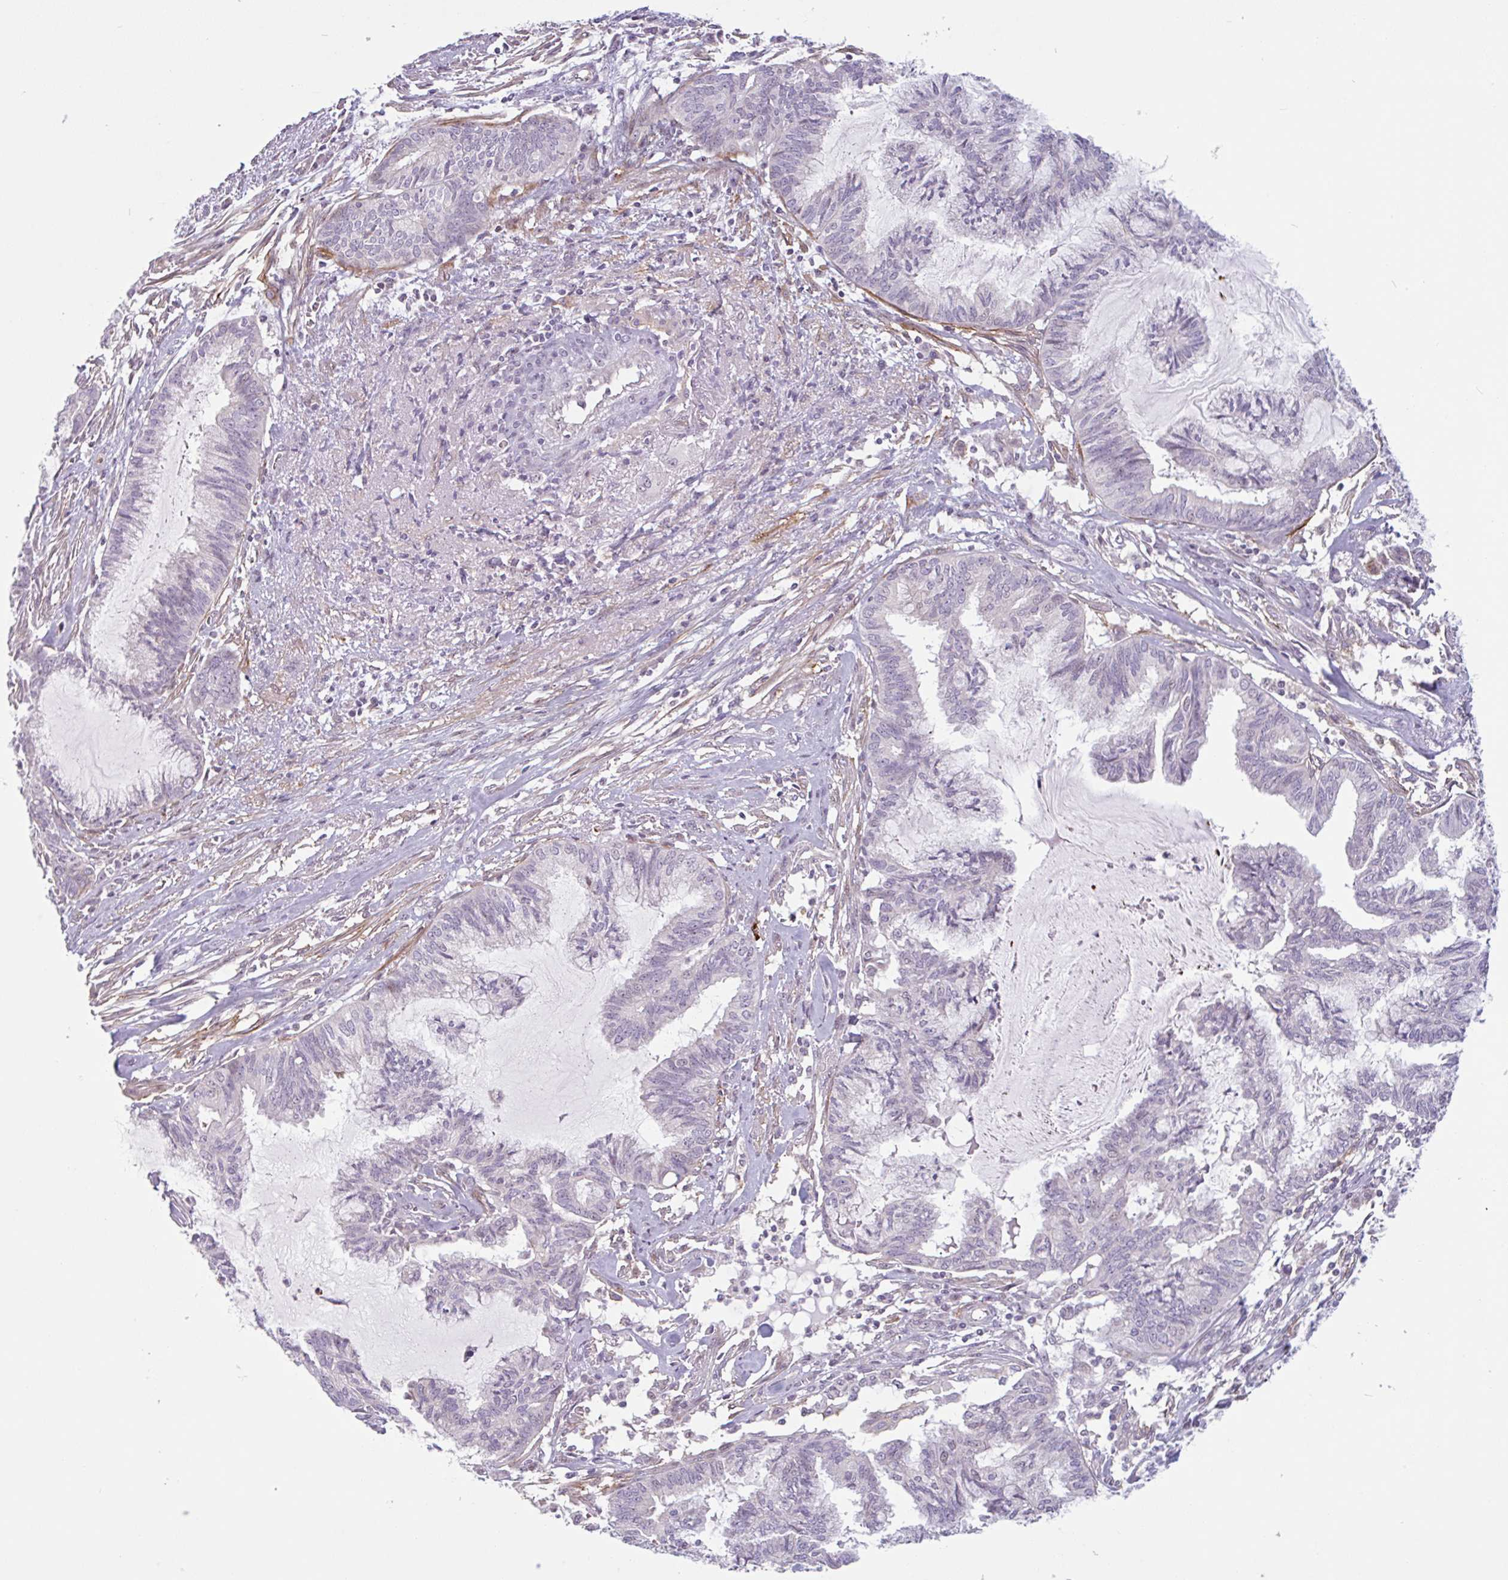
{"staining": {"intensity": "negative", "quantity": "none", "location": "none"}, "tissue": "endometrial cancer", "cell_type": "Tumor cells", "image_type": "cancer", "snomed": [{"axis": "morphology", "description": "Adenocarcinoma, NOS"}, {"axis": "topography", "description": "Endometrium"}], "caption": "The immunohistochemistry micrograph has no significant expression in tumor cells of endometrial cancer tissue.", "gene": "TMEM119", "patient": {"sex": "female", "age": 86}}